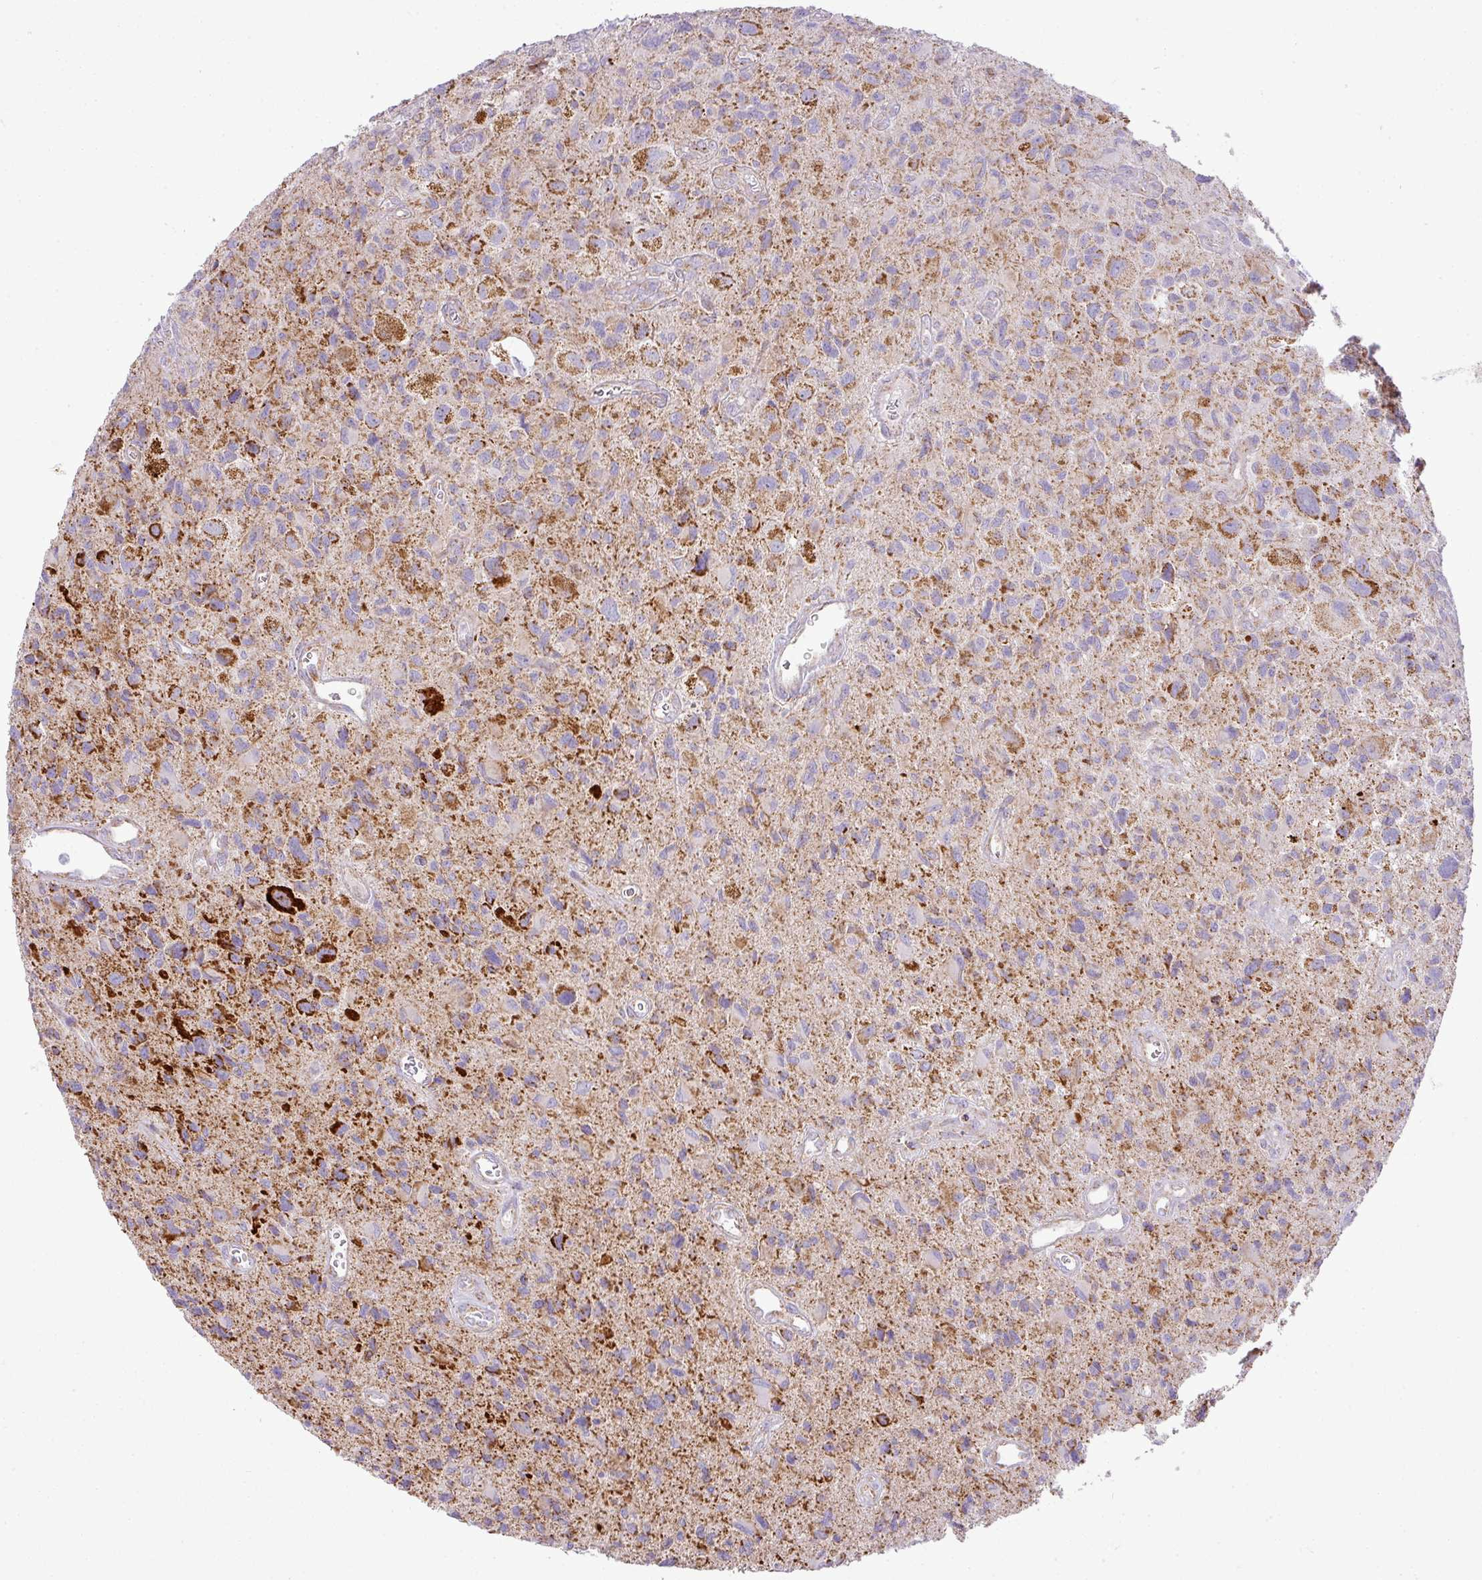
{"staining": {"intensity": "strong", "quantity": "25%-75%", "location": "cytoplasmic/membranous"}, "tissue": "glioma", "cell_type": "Tumor cells", "image_type": "cancer", "snomed": [{"axis": "morphology", "description": "Glioma, malignant, High grade"}, {"axis": "topography", "description": "Brain"}], "caption": "Approximately 25%-75% of tumor cells in human malignant high-grade glioma show strong cytoplasmic/membranous protein staining as visualized by brown immunohistochemical staining.", "gene": "ZNF81", "patient": {"sex": "male", "age": 76}}